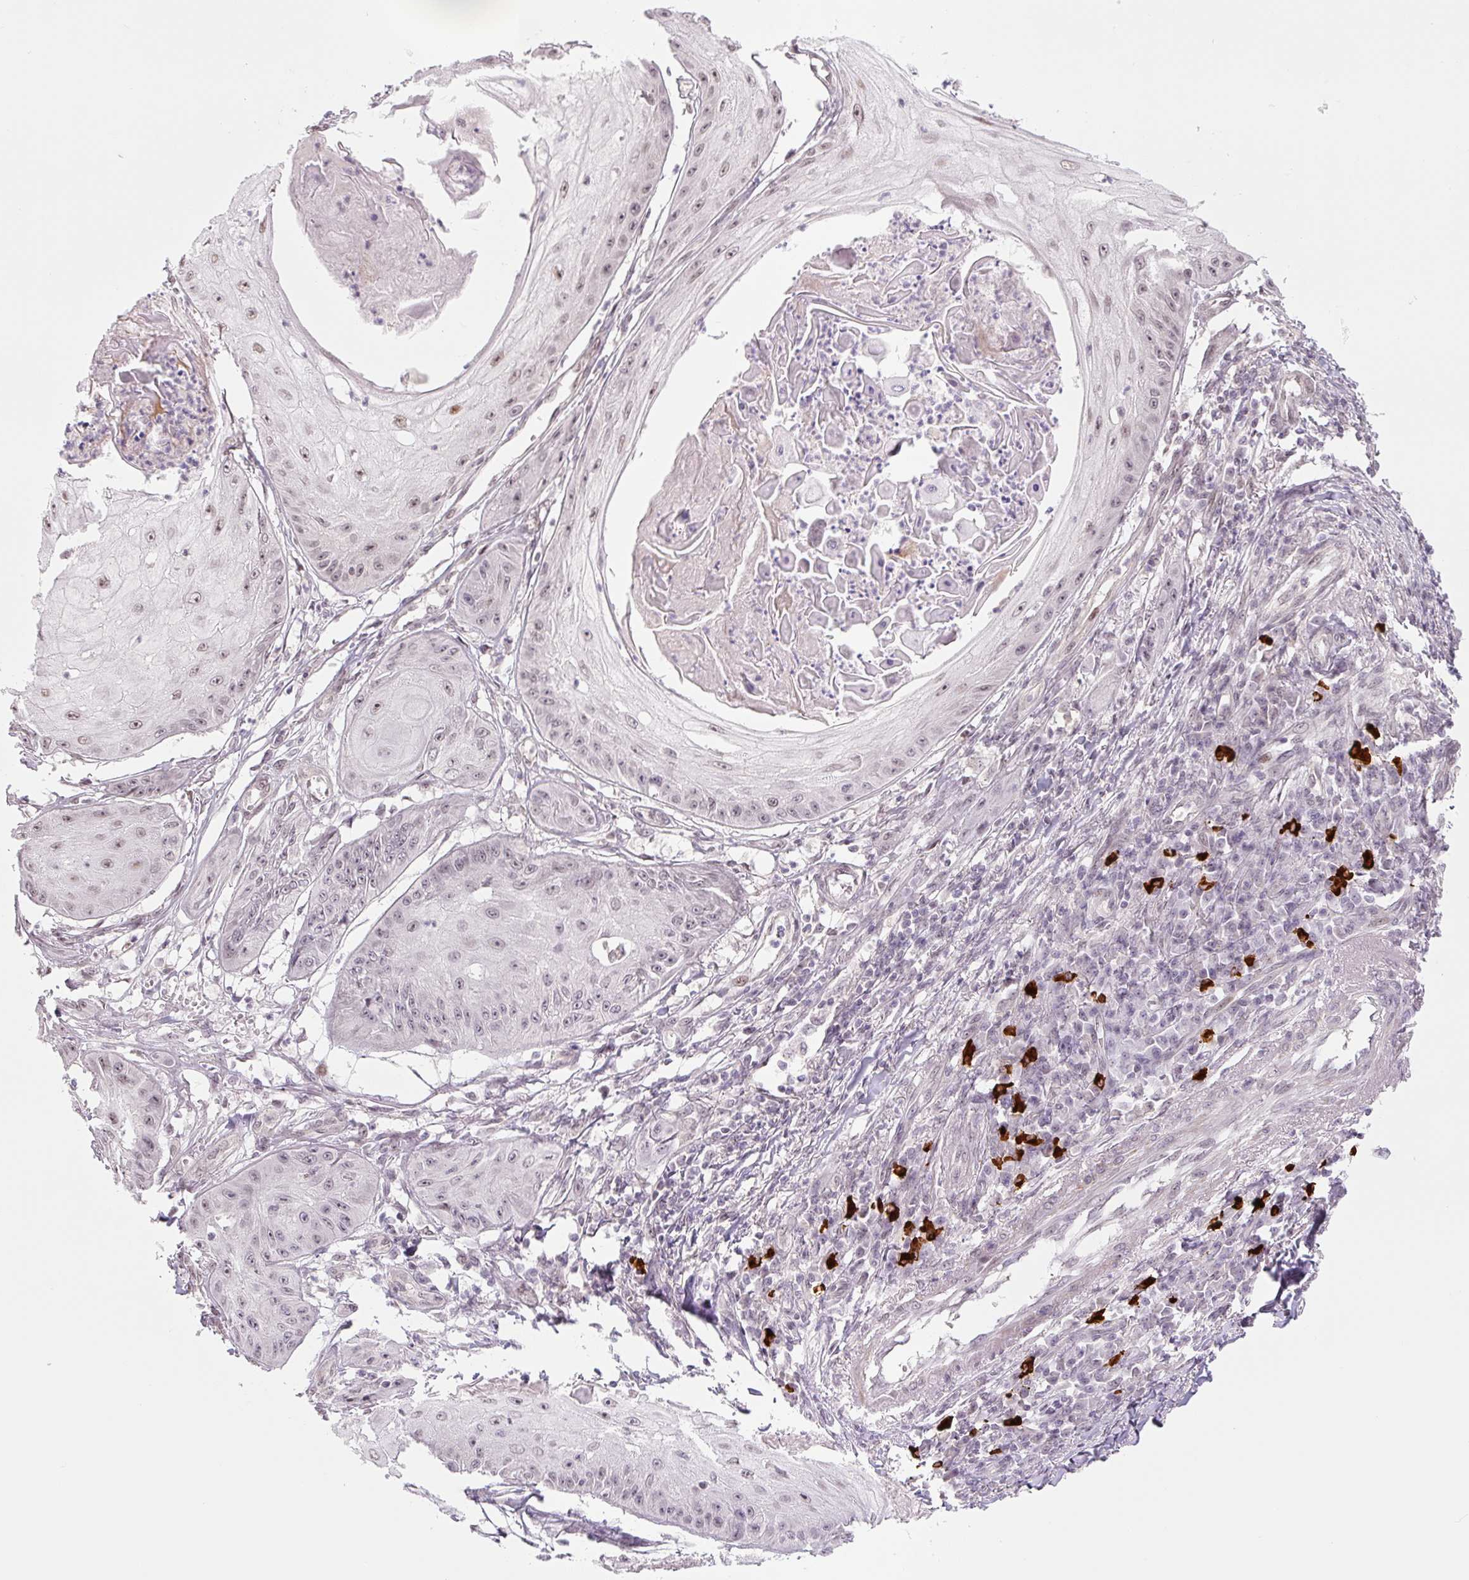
{"staining": {"intensity": "moderate", "quantity": "<25%", "location": "nuclear"}, "tissue": "skin cancer", "cell_type": "Tumor cells", "image_type": "cancer", "snomed": [{"axis": "morphology", "description": "Squamous cell carcinoma, NOS"}, {"axis": "topography", "description": "Skin"}], "caption": "Immunohistochemistry (IHC) image of squamous cell carcinoma (skin) stained for a protein (brown), which displays low levels of moderate nuclear staining in approximately <25% of tumor cells.", "gene": "TCFL5", "patient": {"sex": "male", "age": 70}}